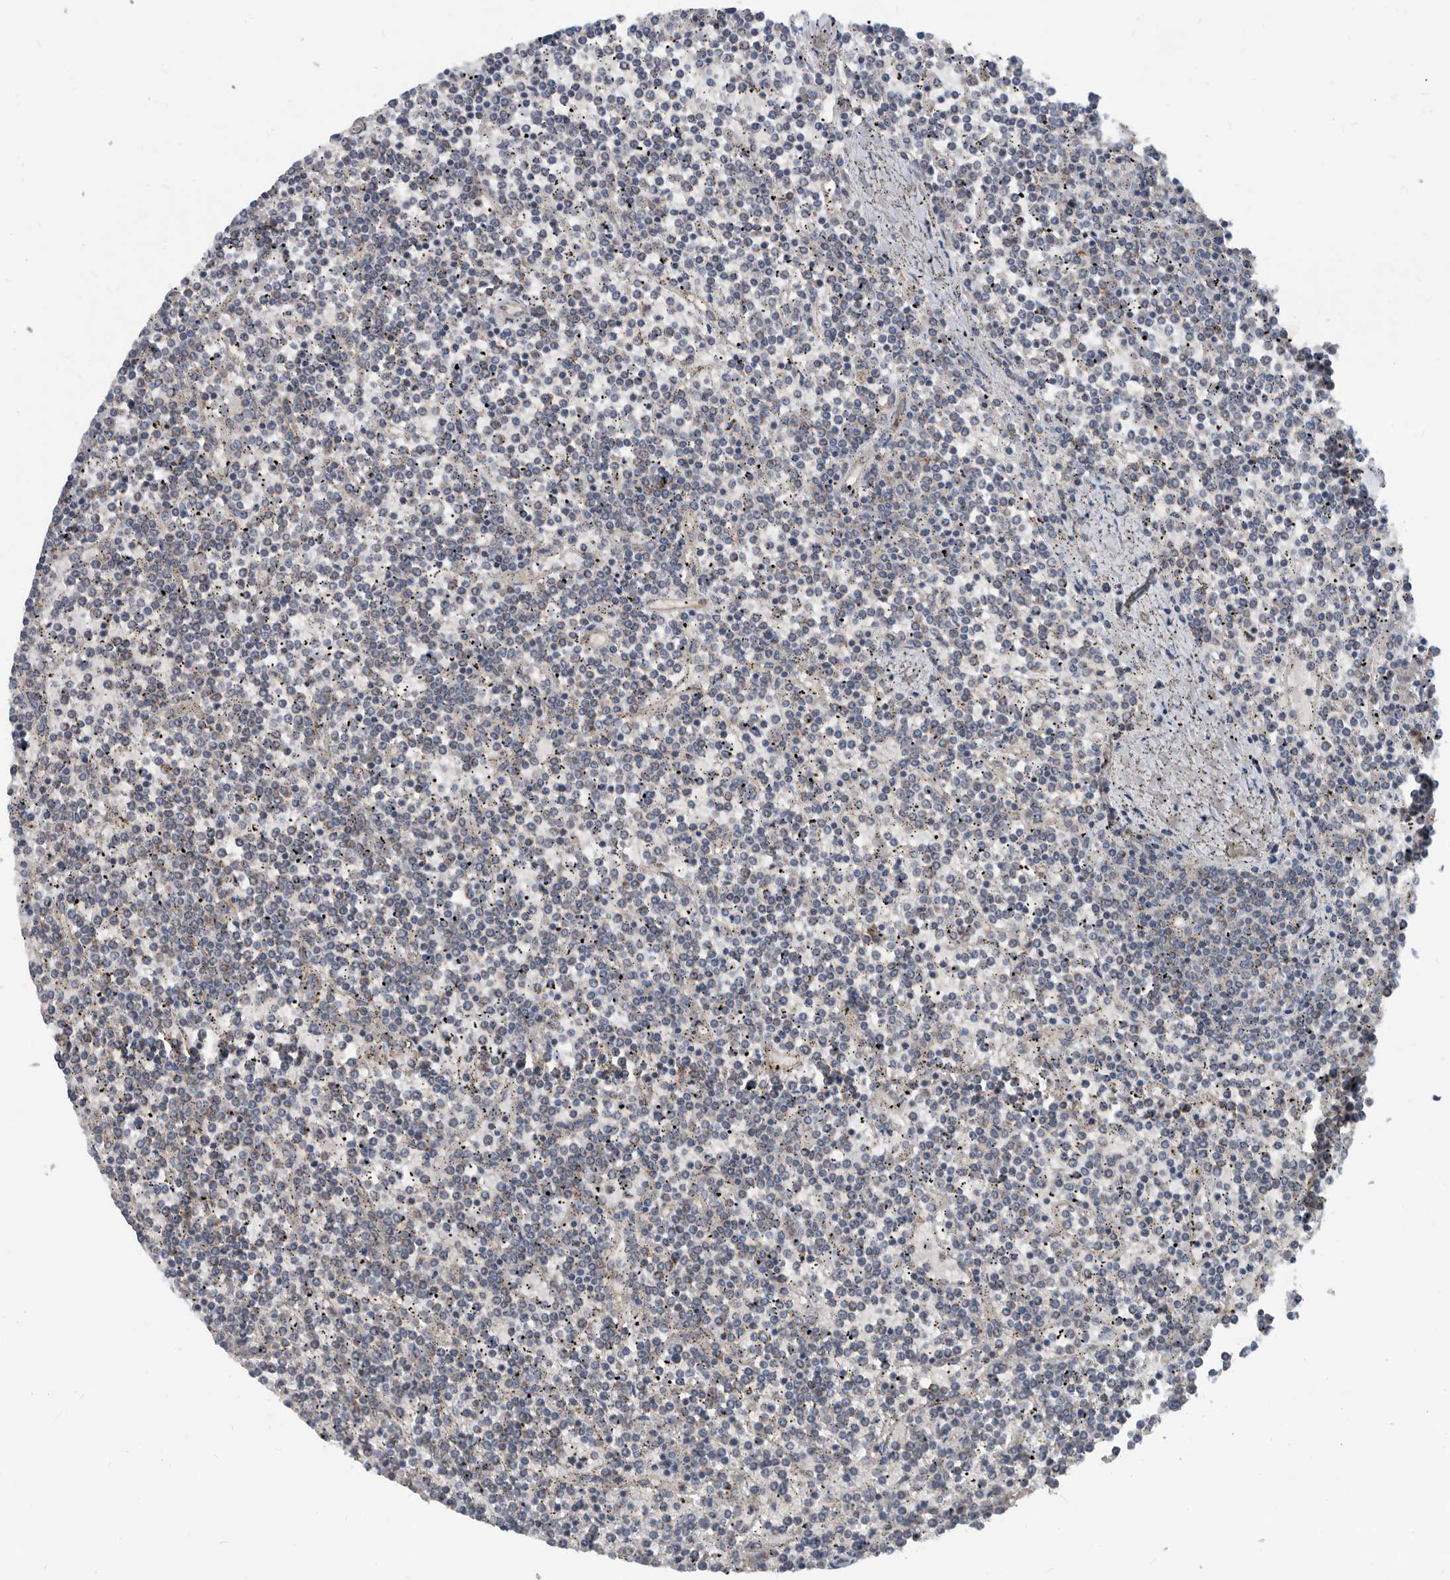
{"staining": {"intensity": "negative", "quantity": "none", "location": "none"}, "tissue": "lymphoma", "cell_type": "Tumor cells", "image_type": "cancer", "snomed": [{"axis": "morphology", "description": "Malignant lymphoma, non-Hodgkin's type, Low grade"}, {"axis": "topography", "description": "Spleen"}], "caption": "Lymphoma stained for a protein using IHC reveals no expression tumor cells.", "gene": "AFAP1", "patient": {"sex": "female", "age": 19}}